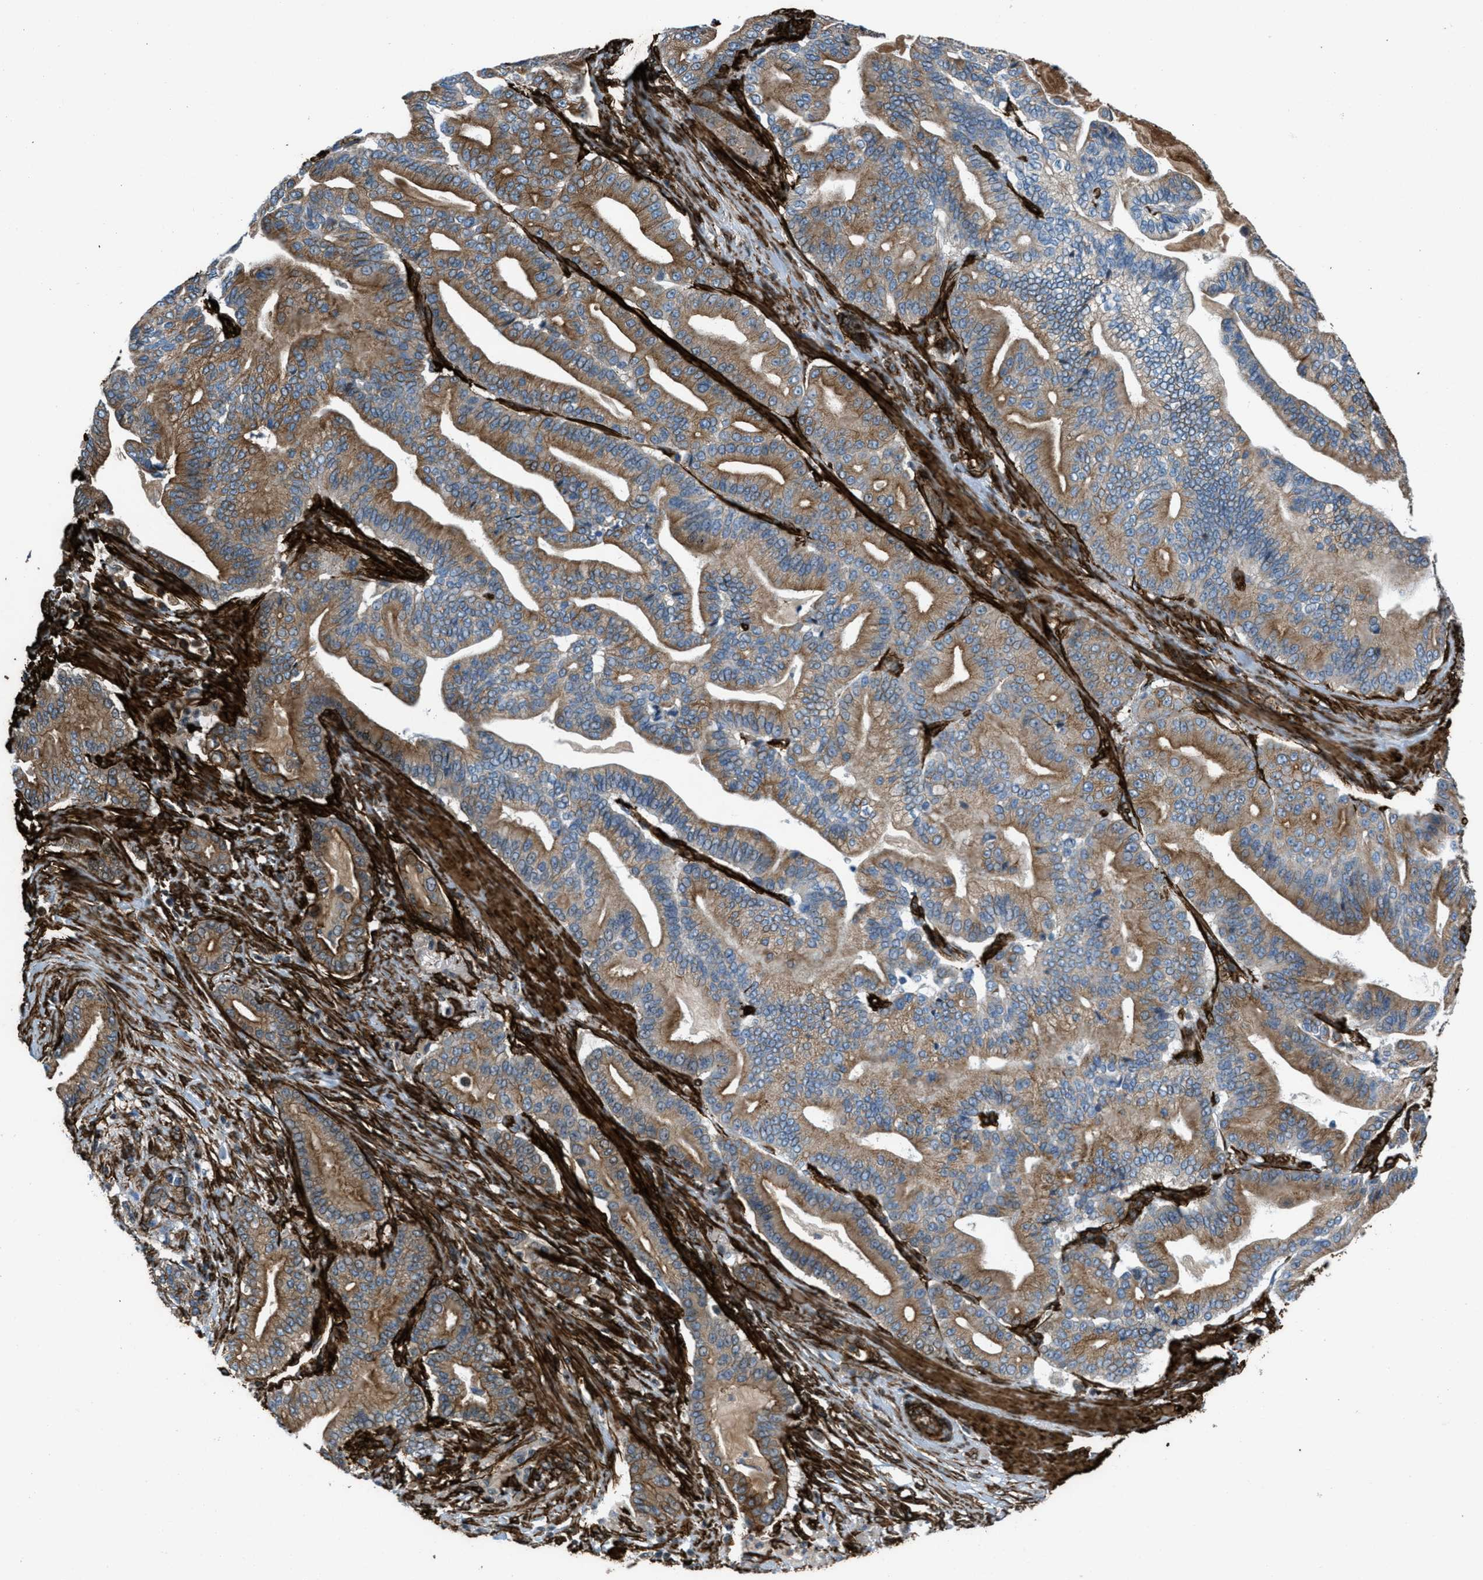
{"staining": {"intensity": "moderate", "quantity": ">75%", "location": "cytoplasmic/membranous"}, "tissue": "pancreatic cancer", "cell_type": "Tumor cells", "image_type": "cancer", "snomed": [{"axis": "morphology", "description": "Normal tissue, NOS"}, {"axis": "morphology", "description": "Adenocarcinoma, NOS"}, {"axis": "topography", "description": "Pancreas"}], "caption": "Human pancreatic adenocarcinoma stained for a protein (brown) shows moderate cytoplasmic/membranous positive expression in approximately >75% of tumor cells.", "gene": "CALD1", "patient": {"sex": "male", "age": 63}}